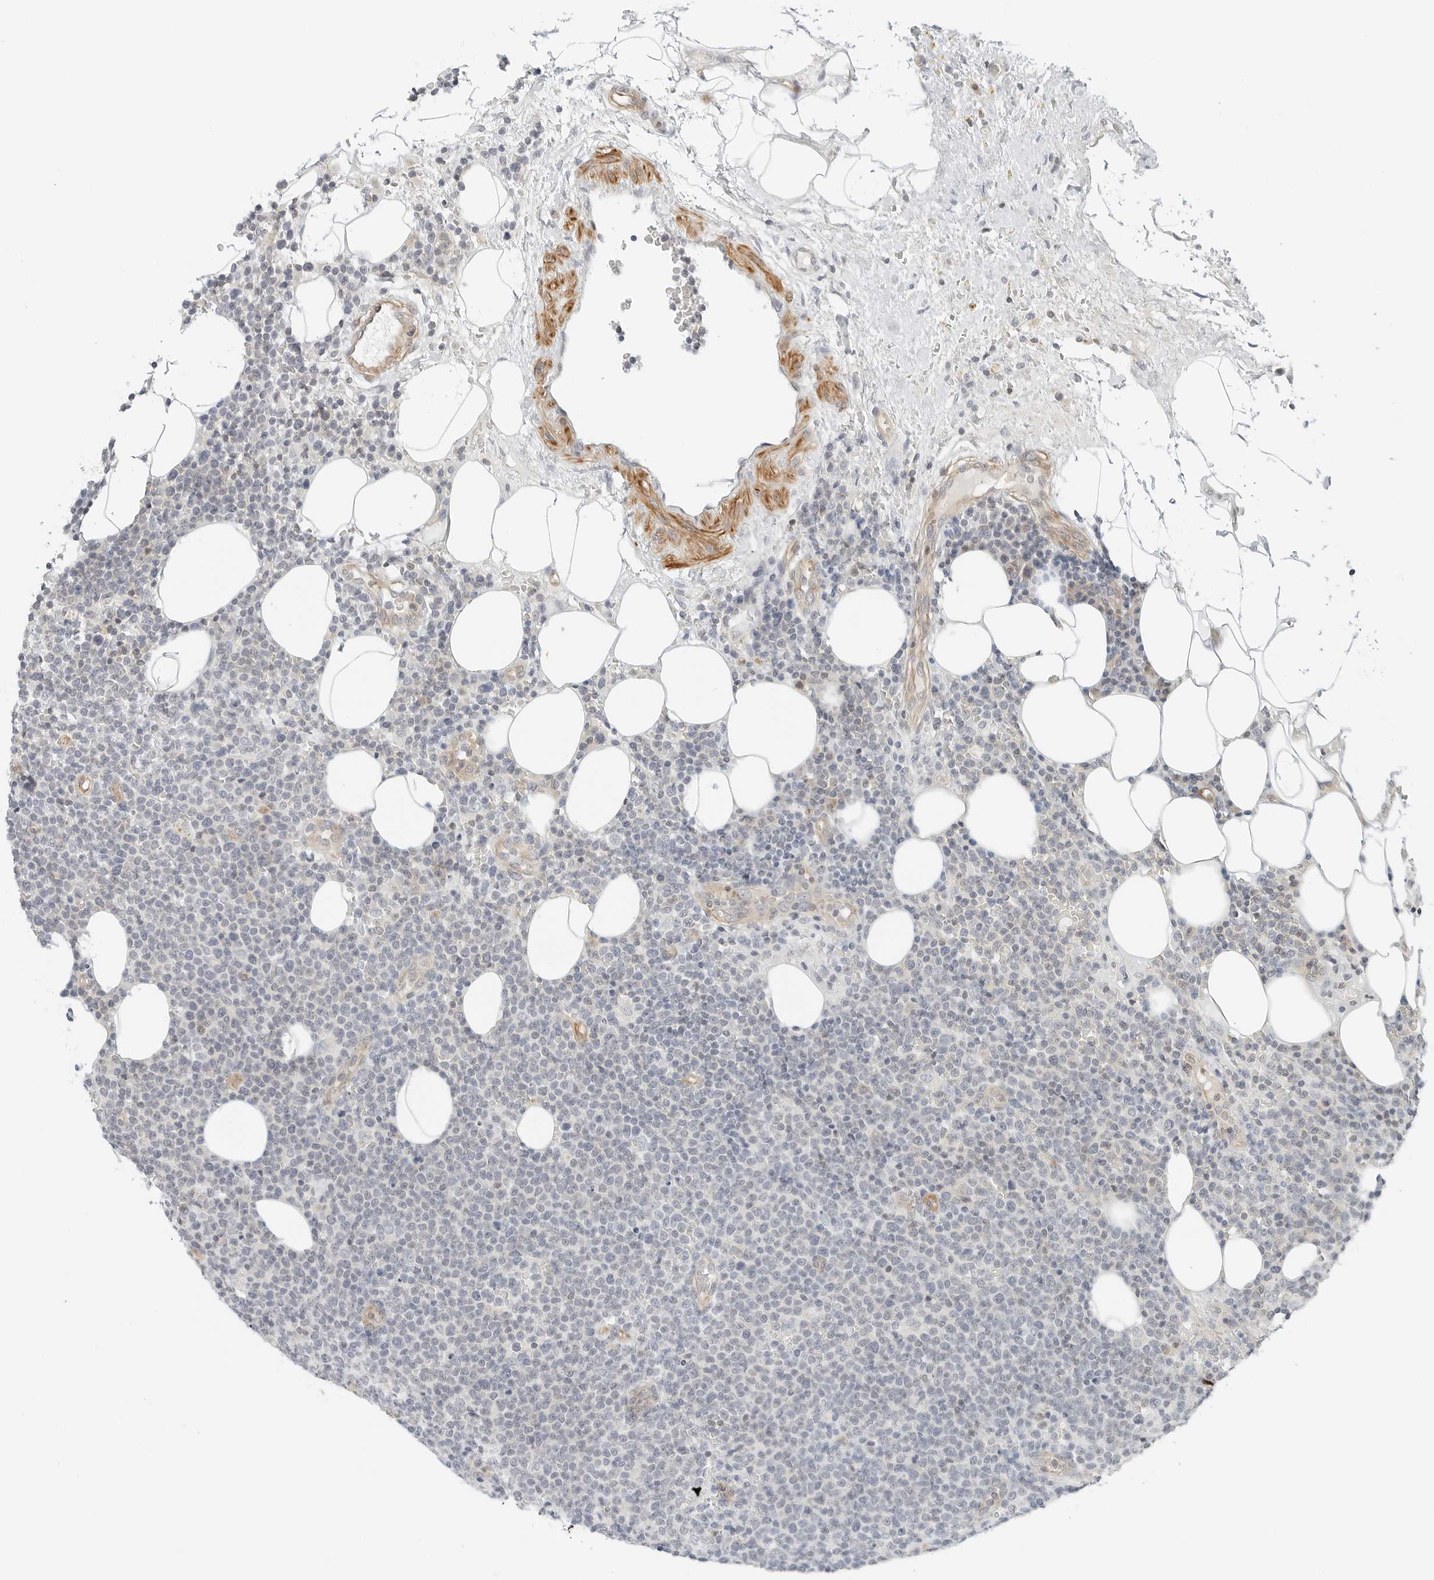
{"staining": {"intensity": "negative", "quantity": "none", "location": "none"}, "tissue": "lymphoma", "cell_type": "Tumor cells", "image_type": "cancer", "snomed": [{"axis": "morphology", "description": "Malignant lymphoma, non-Hodgkin's type, High grade"}, {"axis": "topography", "description": "Lymph node"}], "caption": "Immunohistochemical staining of high-grade malignant lymphoma, non-Hodgkin's type demonstrates no significant staining in tumor cells.", "gene": "IQCC", "patient": {"sex": "male", "age": 61}}